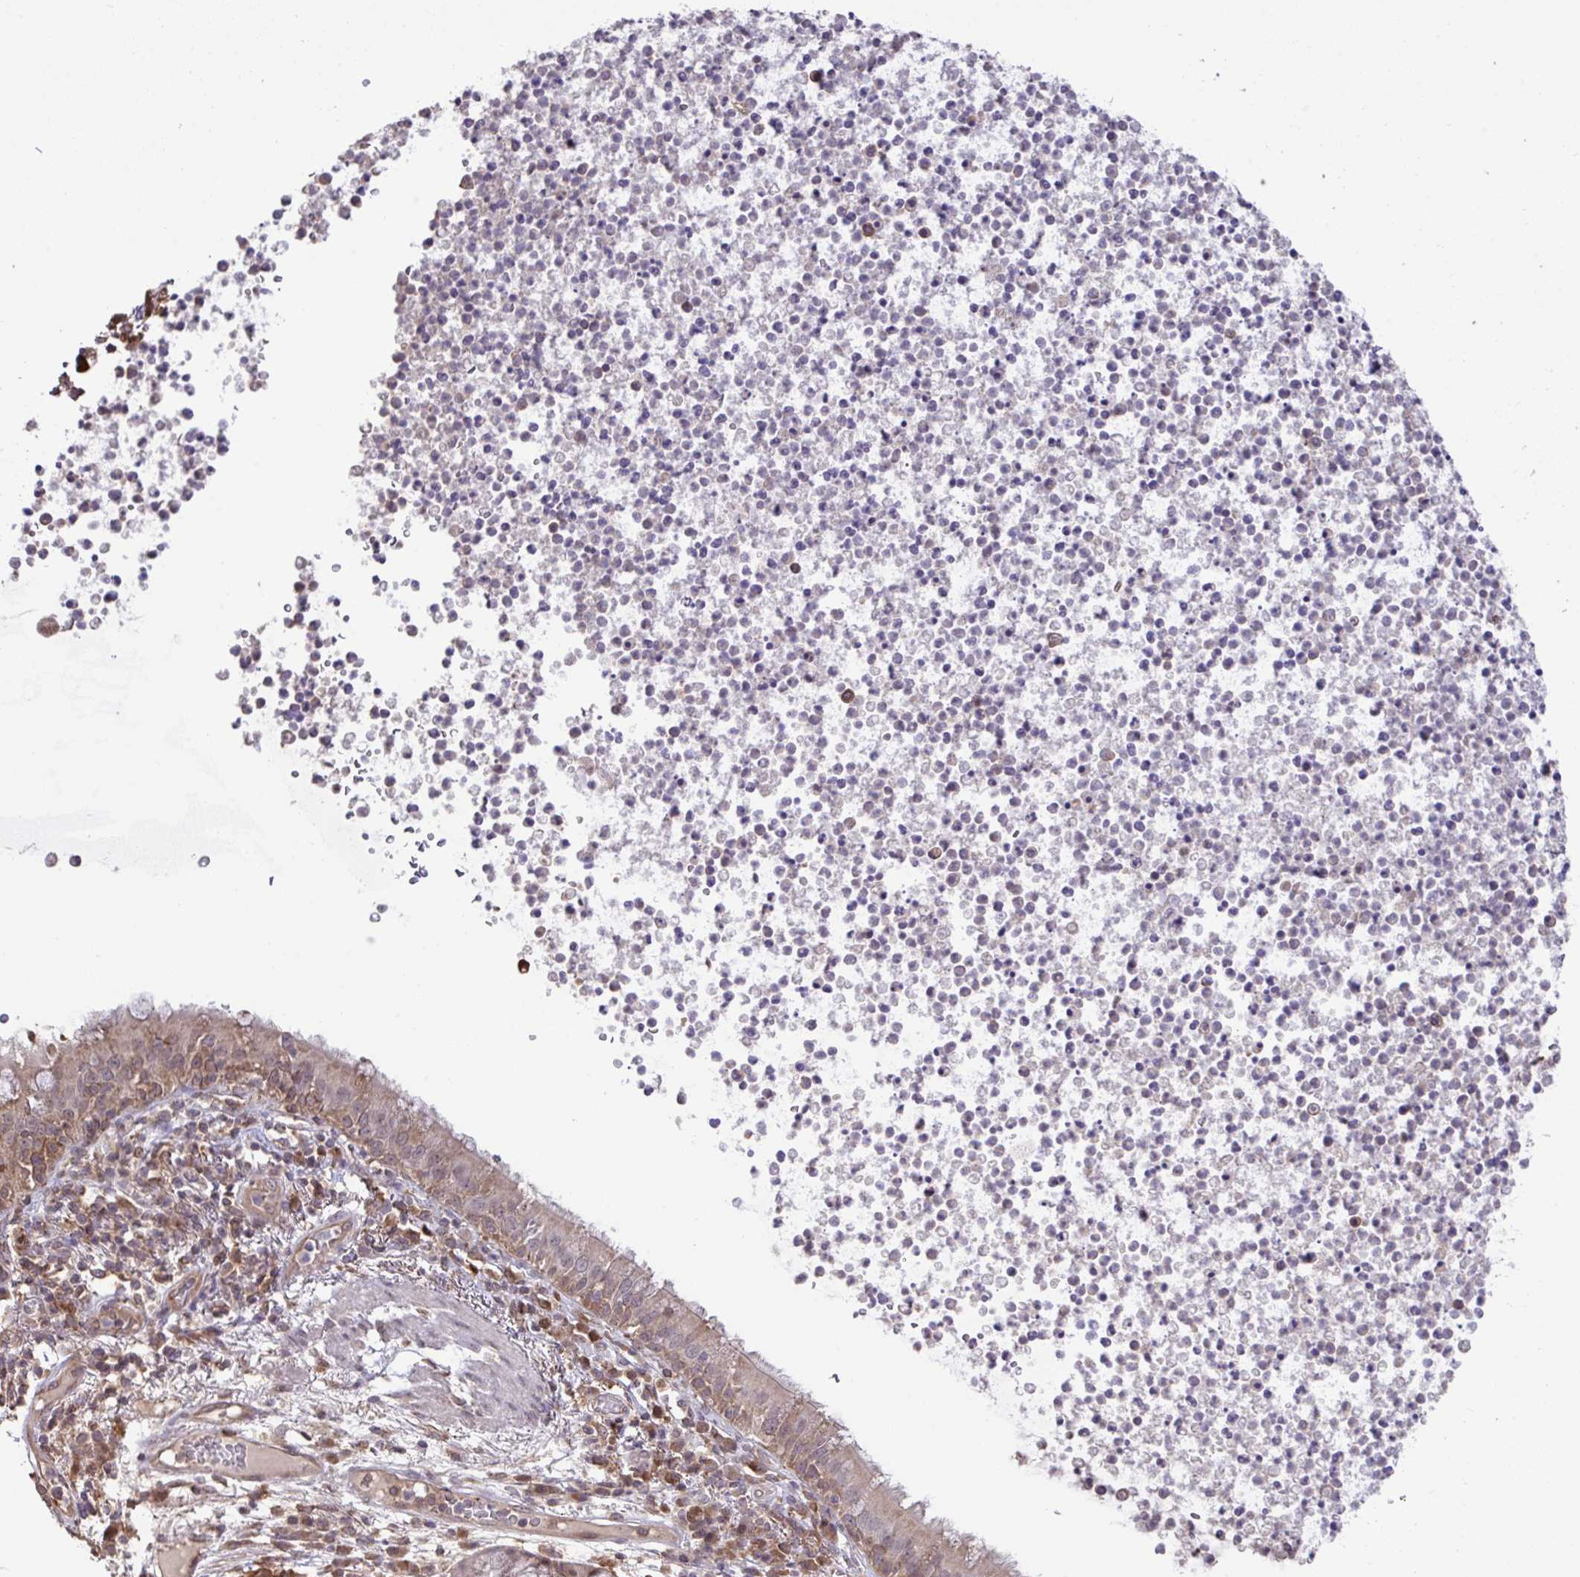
{"staining": {"intensity": "moderate", "quantity": ">75%", "location": "cytoplasmic/membranous,nuclear"}, "tissue": "bronchus", "cell_type": "Respiratory epithelial cells", "image_type": "normal", "snomed": [{"axis": "morphology", "description": "Normal tissue, NOS"}, {"axis": "topography", "description": "Cartilage tissue"}, {"axis": "topography", "description": "Bronchus"}], "caption": "Normal bronchus was stained to show a protein in brown. There is medium levels of moderate cytoplasmic/membranous,nuclear staining in about >75% of respiratory epithelial cells. (Stains: DAB (3,3'-diaminobenzidine) in brown, nuclei in blue, Microscopy: brightfield microscopy at high magnification).", "gene": "C12orf57", "patient": {"sex": "male", "age": 56}}